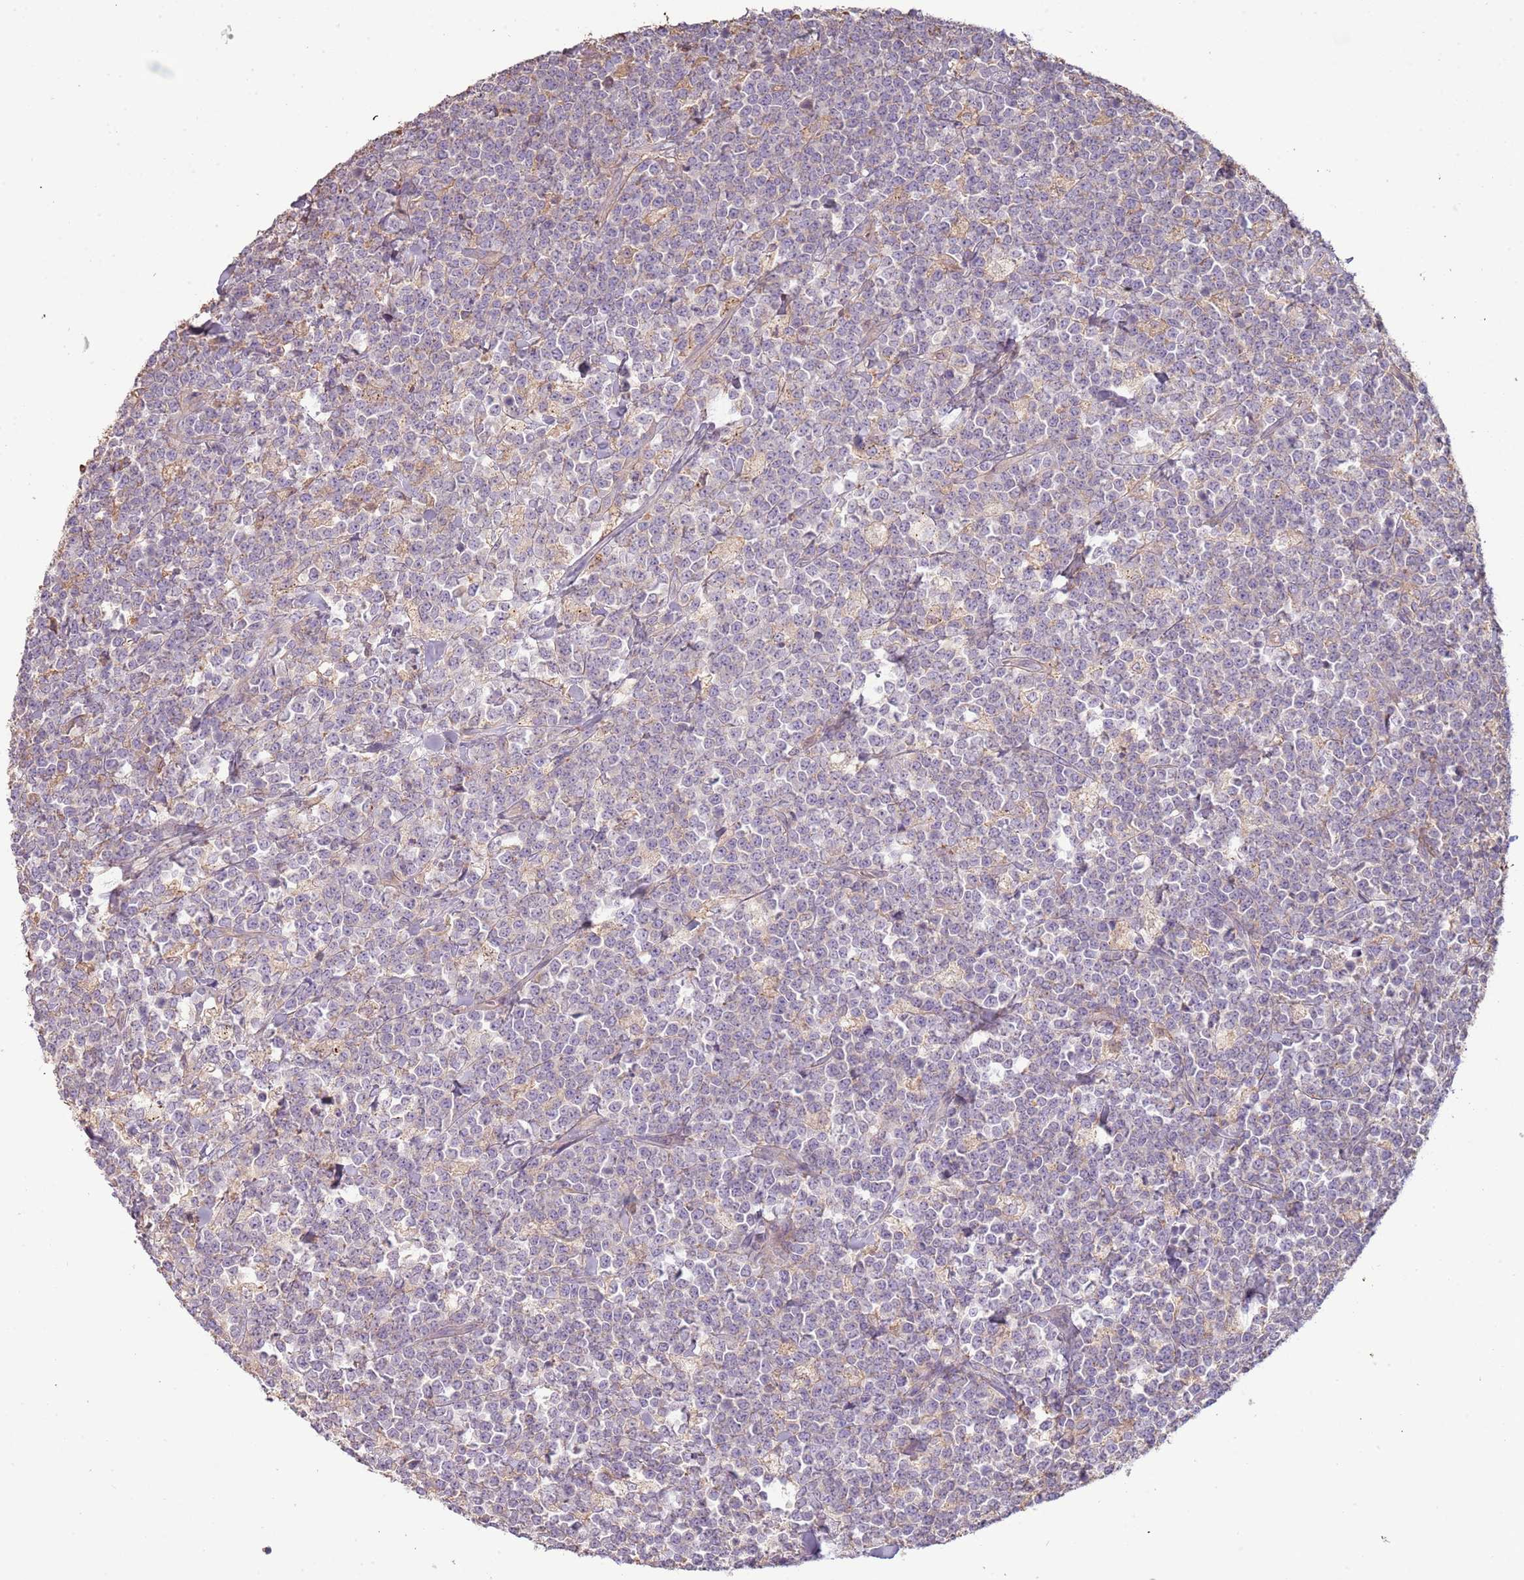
{"staining": {"intensity": "negative", "quantity": "none", "location": "none"}, "tissue": "lymphoma", "cell_type": "Tumor cells", "image_type": "cancer", "snomed": [{"axis": "morphology", "description": "Malignant lymphoma, non-Hodgkin's type, High grade"}, {"axis": "topography", "description": "Small intestine"}, {"axis": "topography", "description": "Colon"}], "caption": "There is no significant staining in tumor cells of lymphoma. (DAB (3,3'-diaminobenzidine) immunohistochemistry (IHC) visualized using brightfield microscopy, high magnification).", "gene": "FECH", "patient": {"sex": "male", "age": 8}}